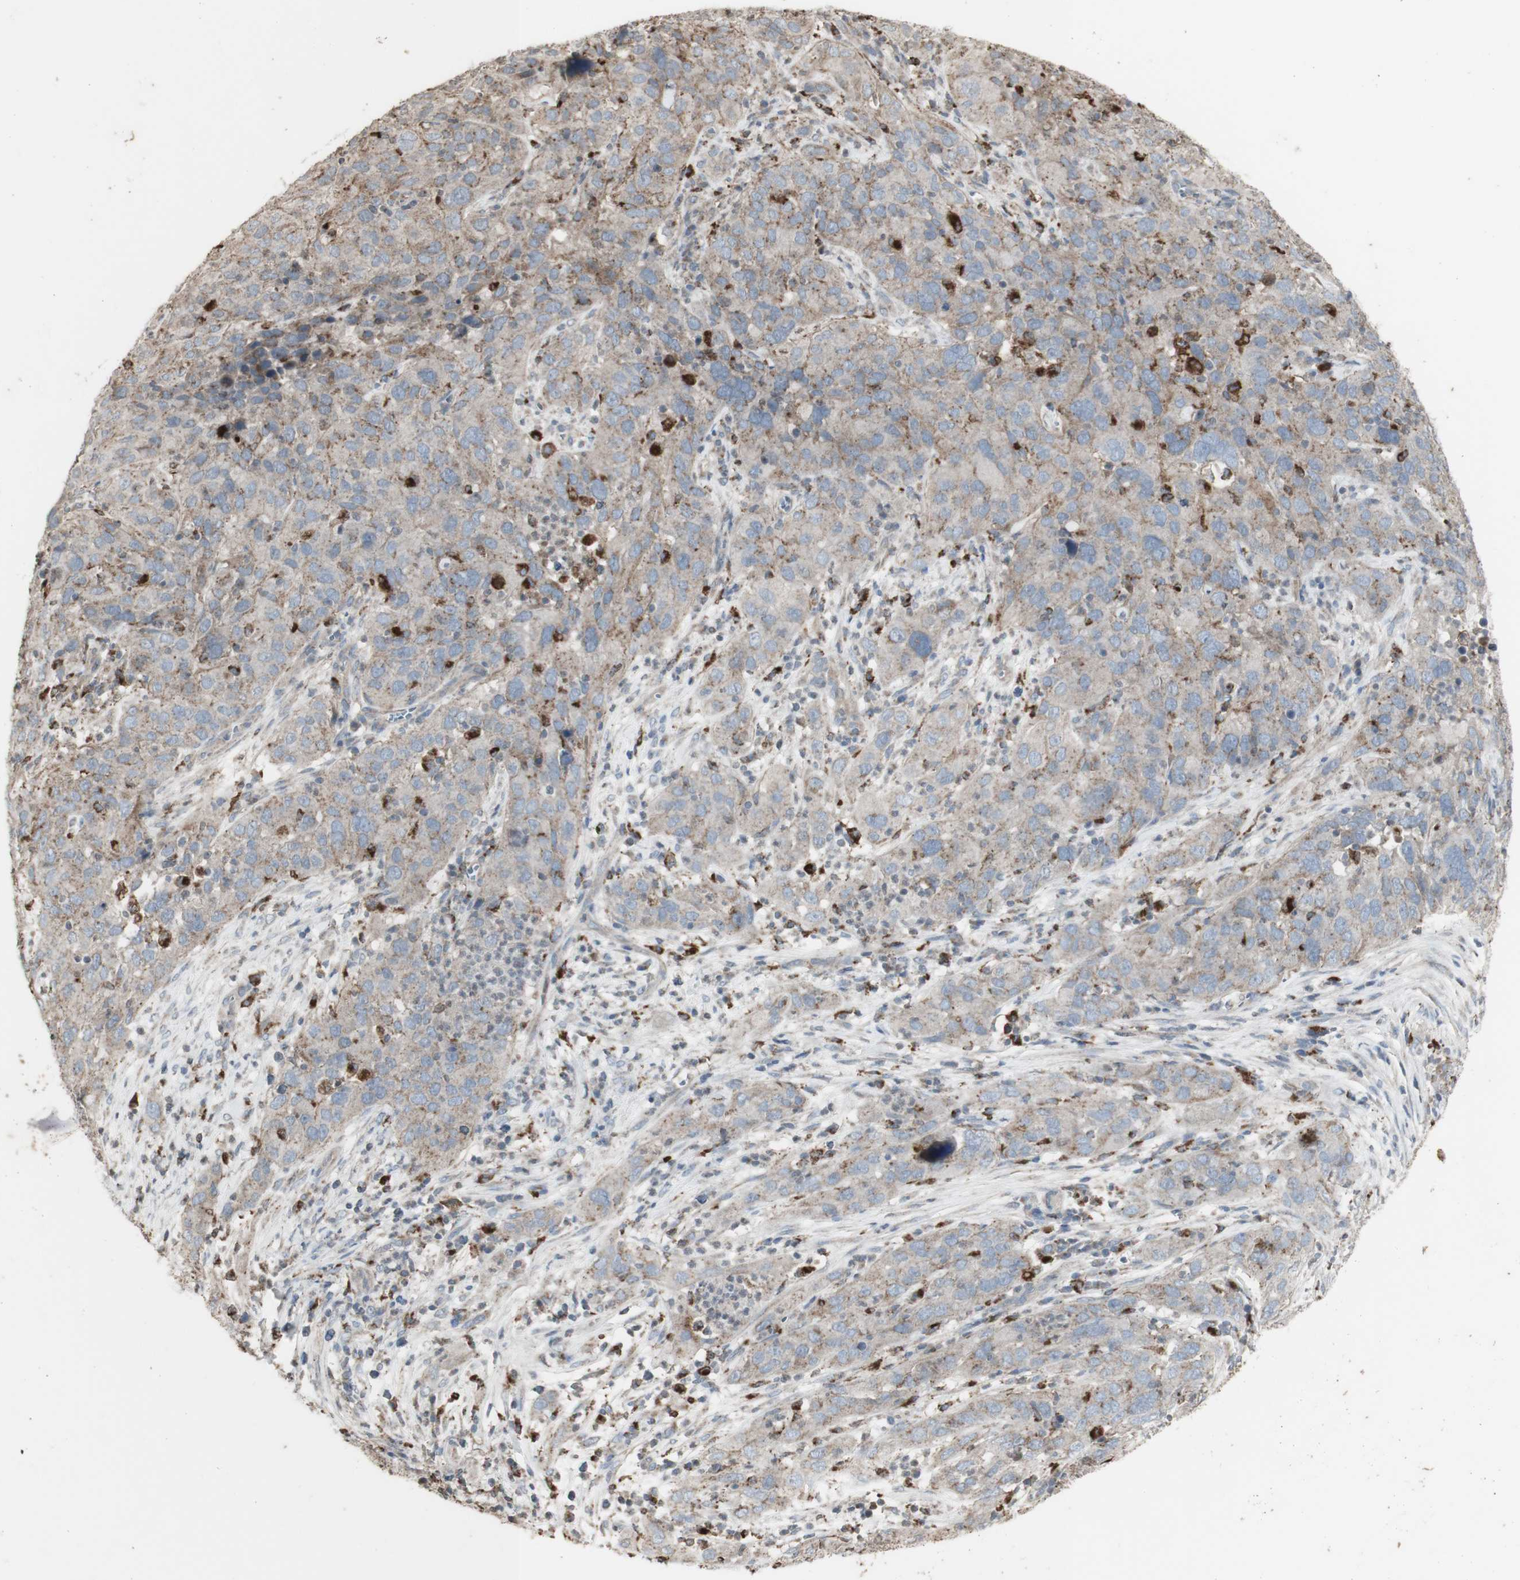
{"staining": {"intensity": "weak", "quantity": "25%-75%", "location": "cytoplasmic/membranous"}, "tissue": "cervical cancer", "cell_type": "Tumor cells", "image_type": "cancer", "snomed": [{"axis": "morphology", "description": "Squamous cell carcinoma, NOS"}, {"axis": "topography", "description": "Cervix"}], "caption": "Protein expression by IHC displays weak cytoplasmic/membranous expression in about 25%-75% of tumor cells in cervical cancer. The staining was performed using DAB to visualize the protein expression in brown, while the nuclei were stained in blue with hematoxylin (Magnification: 20x).", "gene": "ATP6V1E1", "patient": {"sex": "female", "age": 32}}